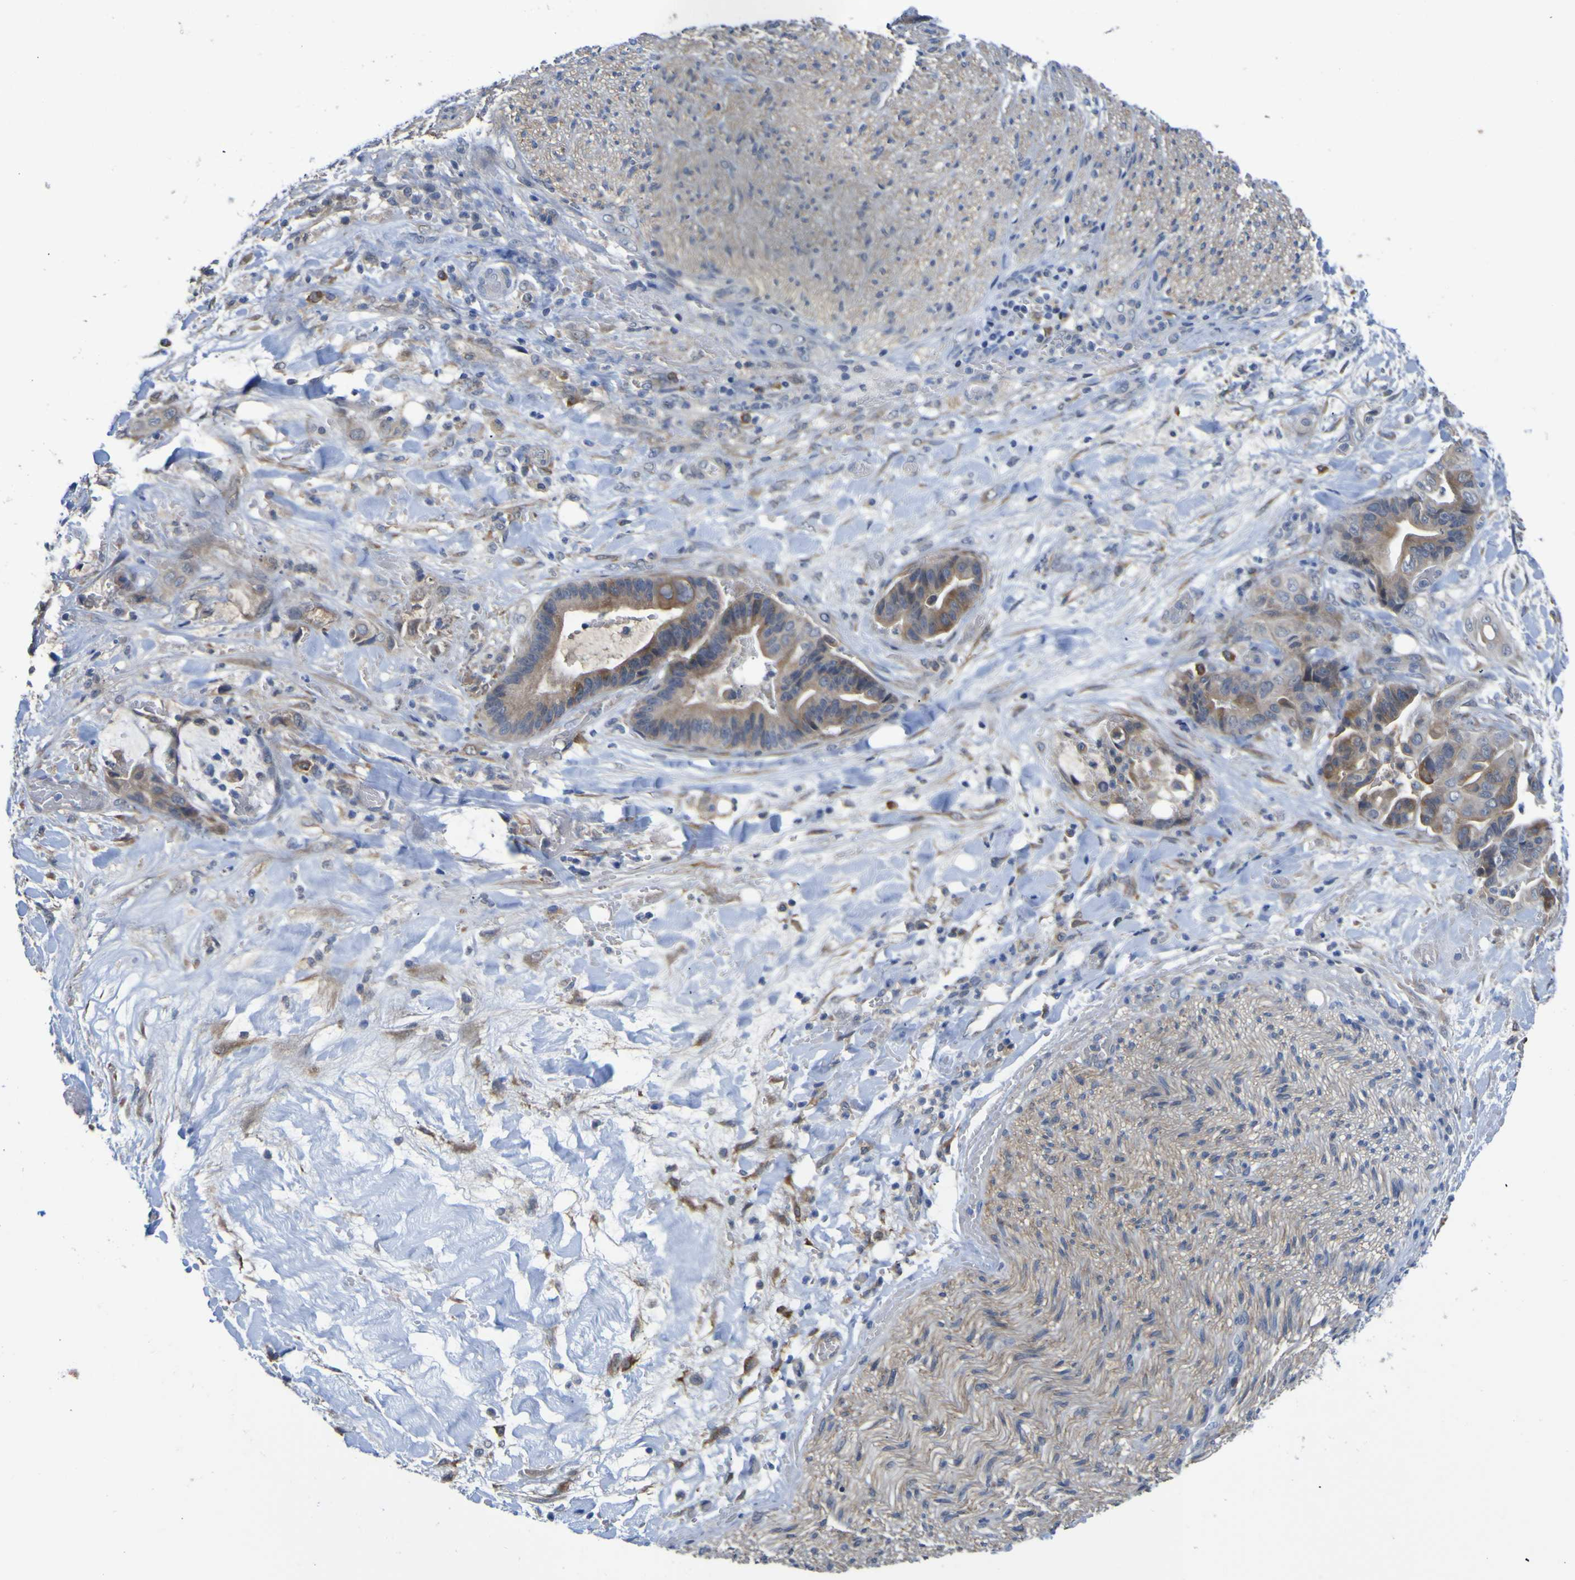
{"staining": {"intensity": "moderate", "quantity": ">75%", "location": "cytoplasmic/membranous"}, "tissue": "liver cancer", "cell_type": "Tumor cells", "image_type": "cancer", "snomed": [{"axis": "morphology", "description": "Cholangiocarcinoma"}, {"axis": "topography", "description": "Liver"}], "caption": "IHC photomicrograph of neoplastic tissue: liver cancer stained using immunohistochemistry demonstrates medium levels of moderate protein expression localized specifically in the cytoplasmic/membranous of tumor cells, appearing as a cytoplasmic/membranous brown color.", "gene": "TNFRSF11A", "patient": {"sex": "female", "age": 61}}